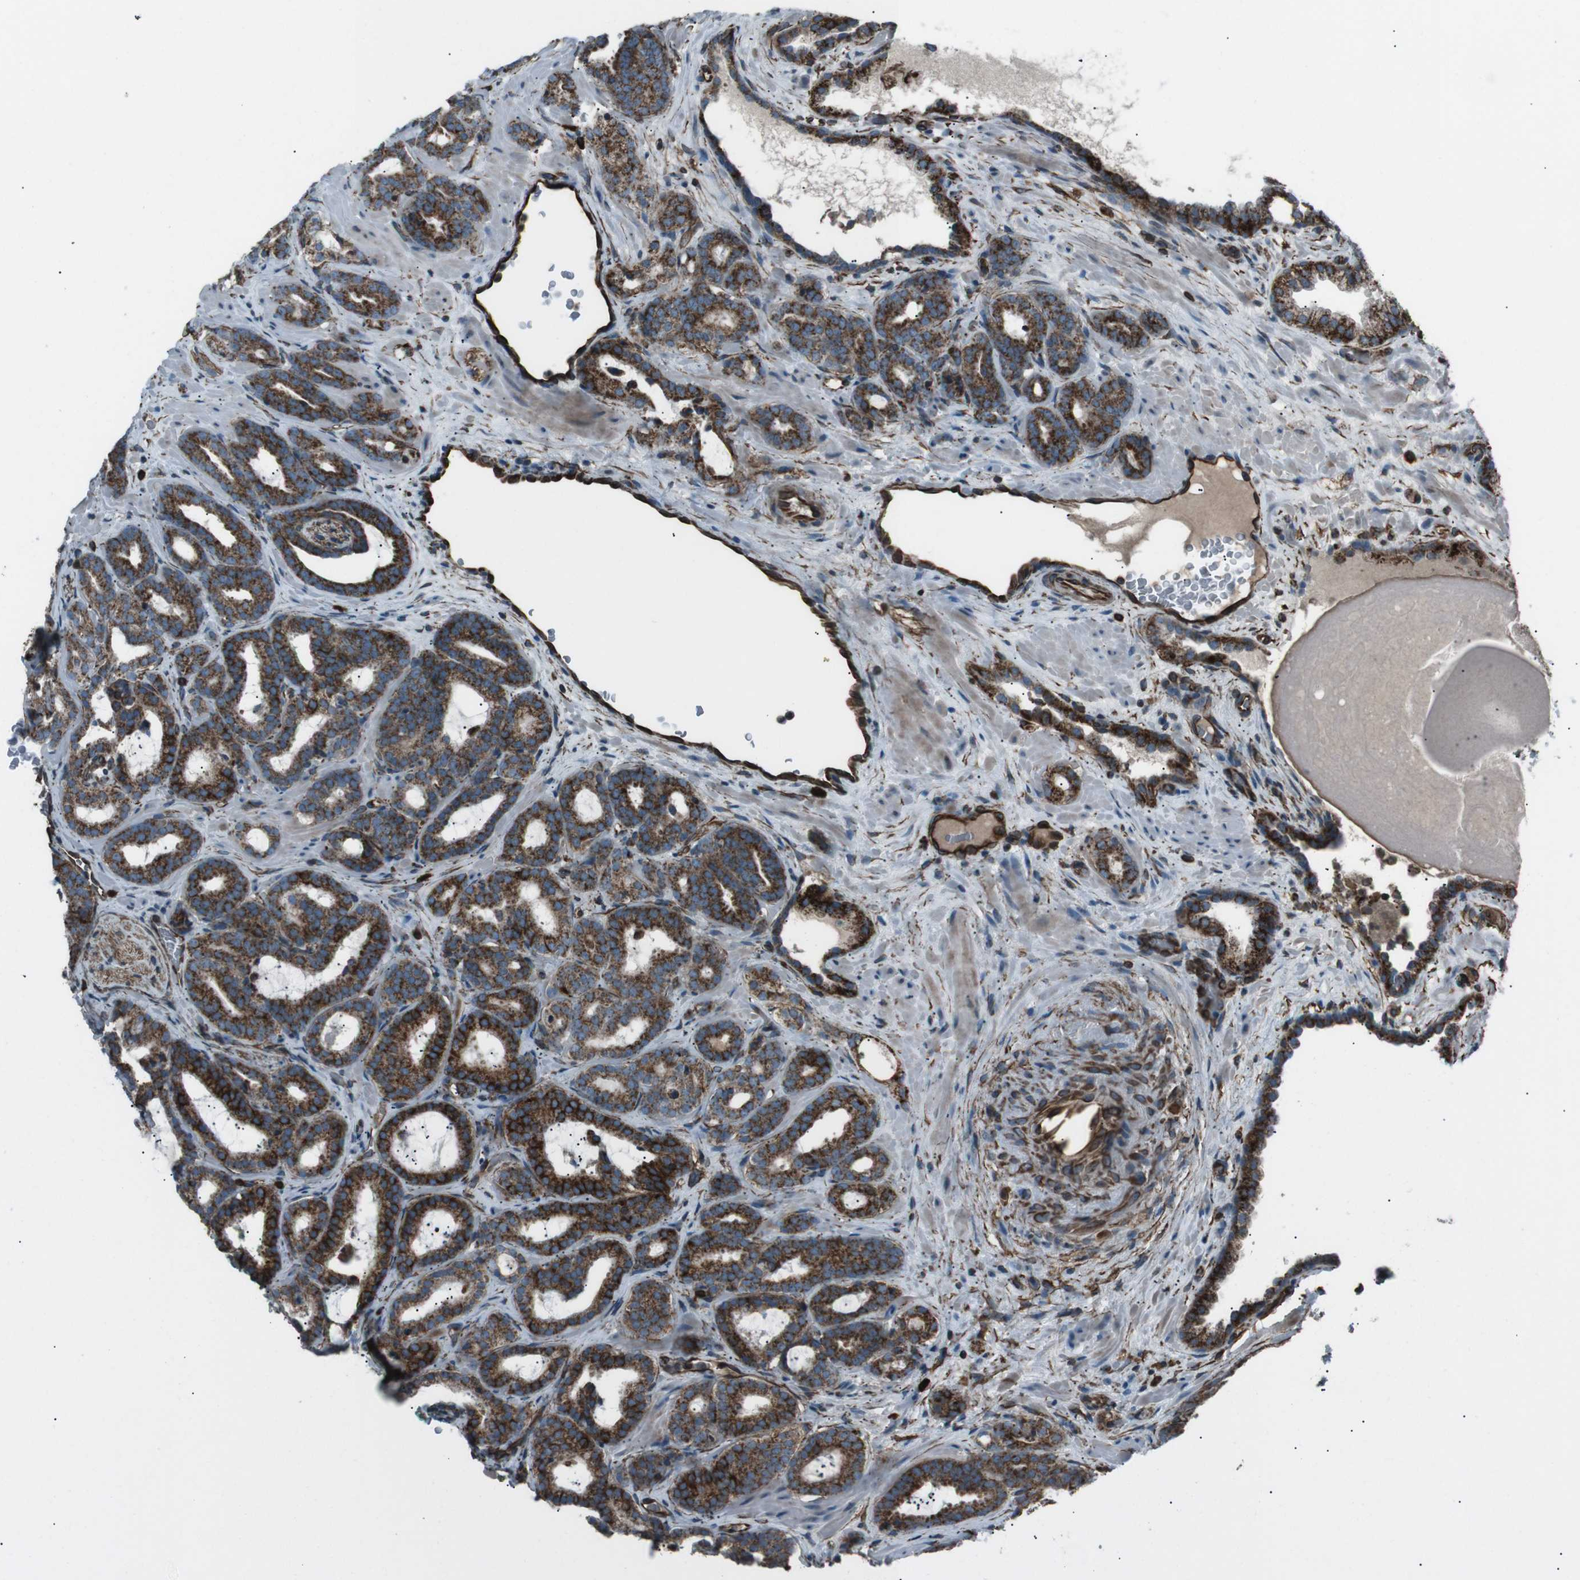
{"staining": {"intensity": "strong", "quantity": ">75%", "location": "cytoplasmic/membranous"}, "tissue": "prostate cancer", "cell_type": "Tumor cells", "image_type": "cancer", "snomed": [{"axis": "morphology", "description": "Adenocarcinoma, Low grade"}, {"axis": "topography", "description": "Prostate"}], "caption": "DAB immunohistochemical staining of prostate cancer exhibits strong cytoplasmic/membranous protein staining in about >75% of tumor cells. (Brightfield microscopy of DAB IHC at high magnification).", "gene": "TMEM141", "patient": {"sex": "male", "age": 63}}